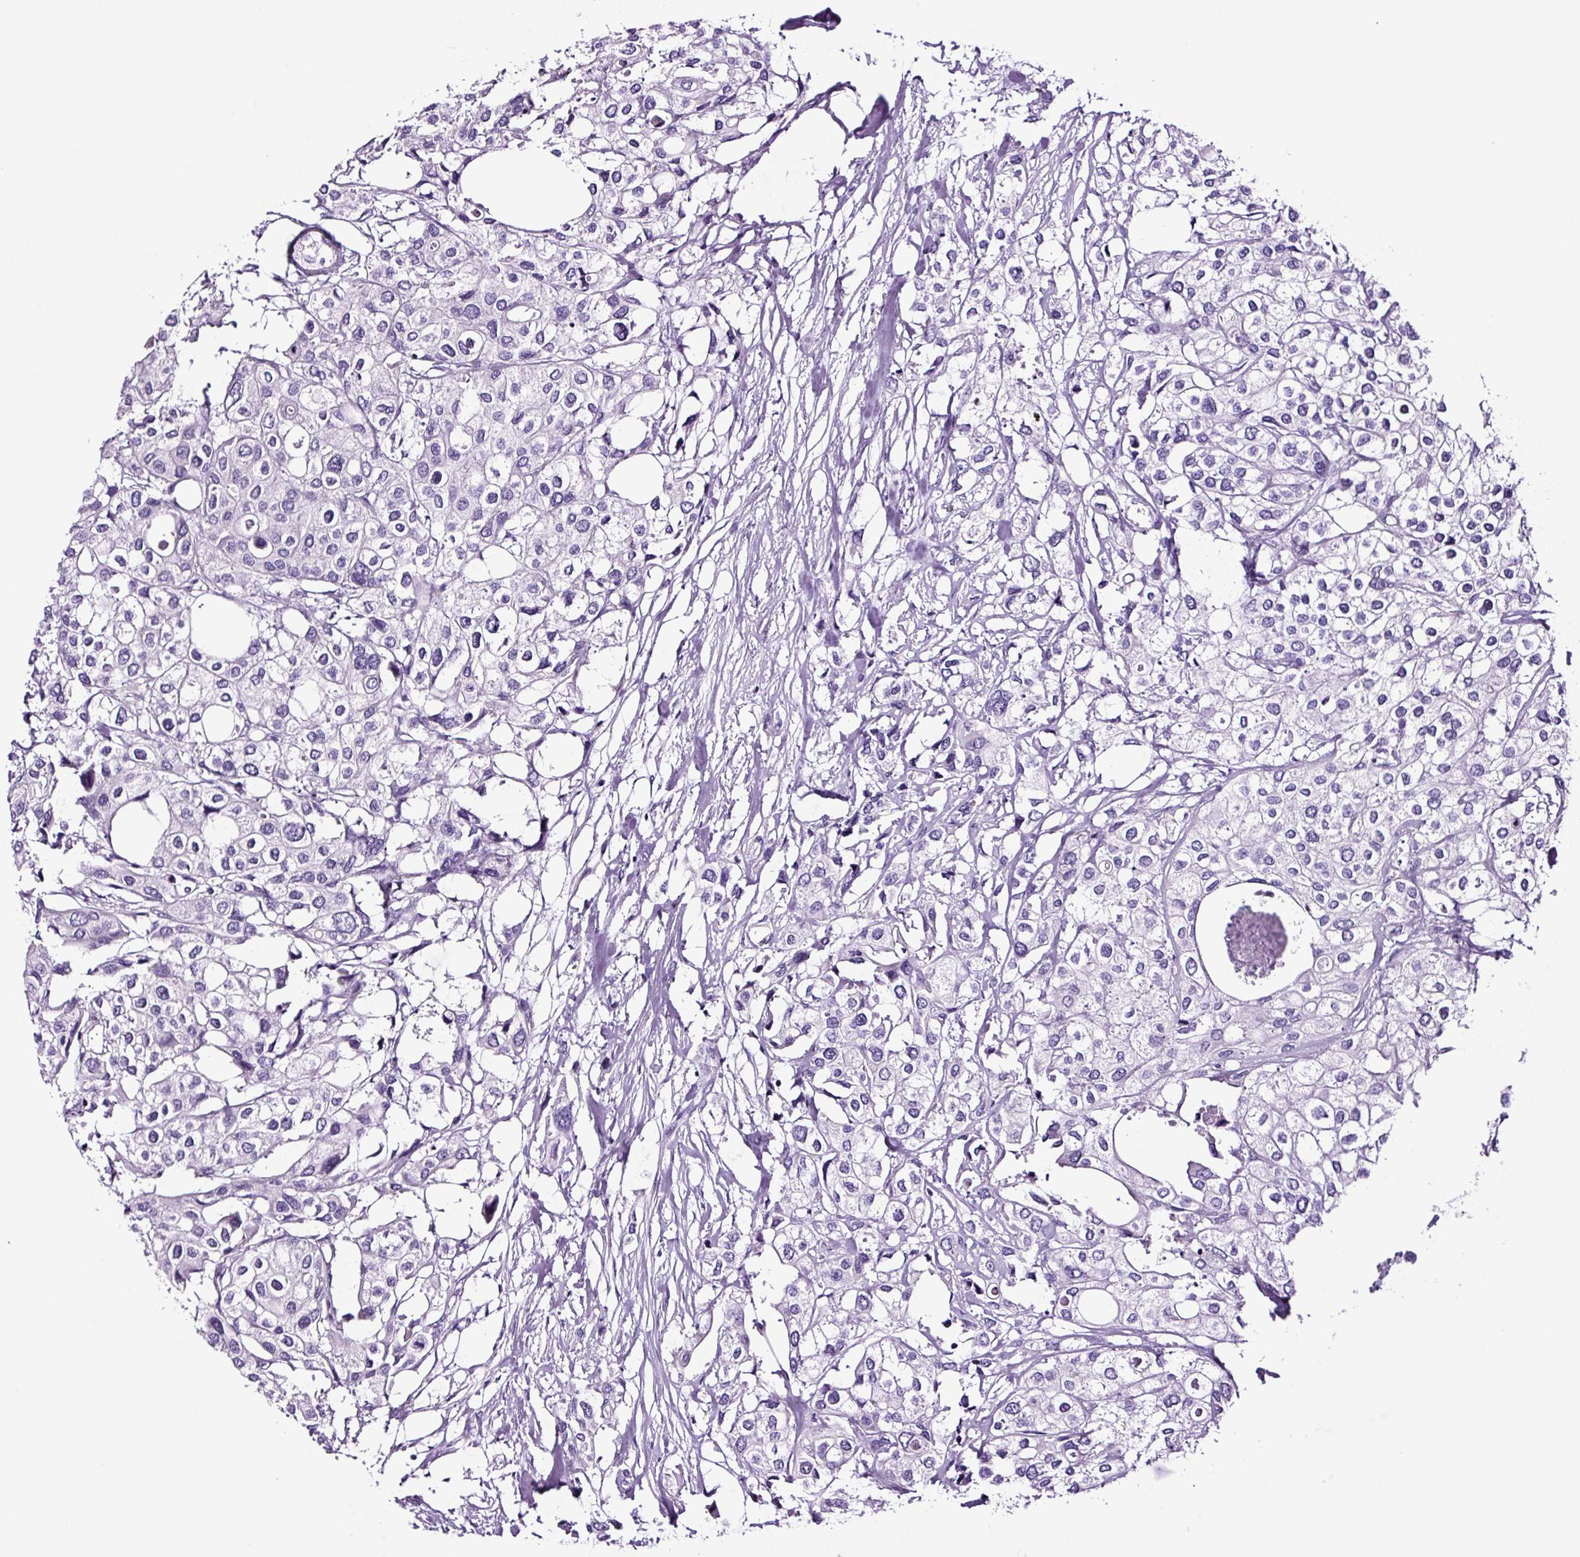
{"staining": {"intensity": "negative", "quantity": "none", "location": "none"}, "tissue": "urothelial cancer", "cell_type": "Tumor cells", "image_type": "cancer", "snomed": [{"axis": "morphology", "description": "Urothelial carcinoma, High grade"}, {"axis": "topography", "description": "Urinary bladder"}], "caption": "Urothelial carcinoma (high-grade) was stained to show a protein in brown. There is no significant positivity in tumor cells.", "gene": "FBXL7", "patient": {"sex": "male", "age": 64}}